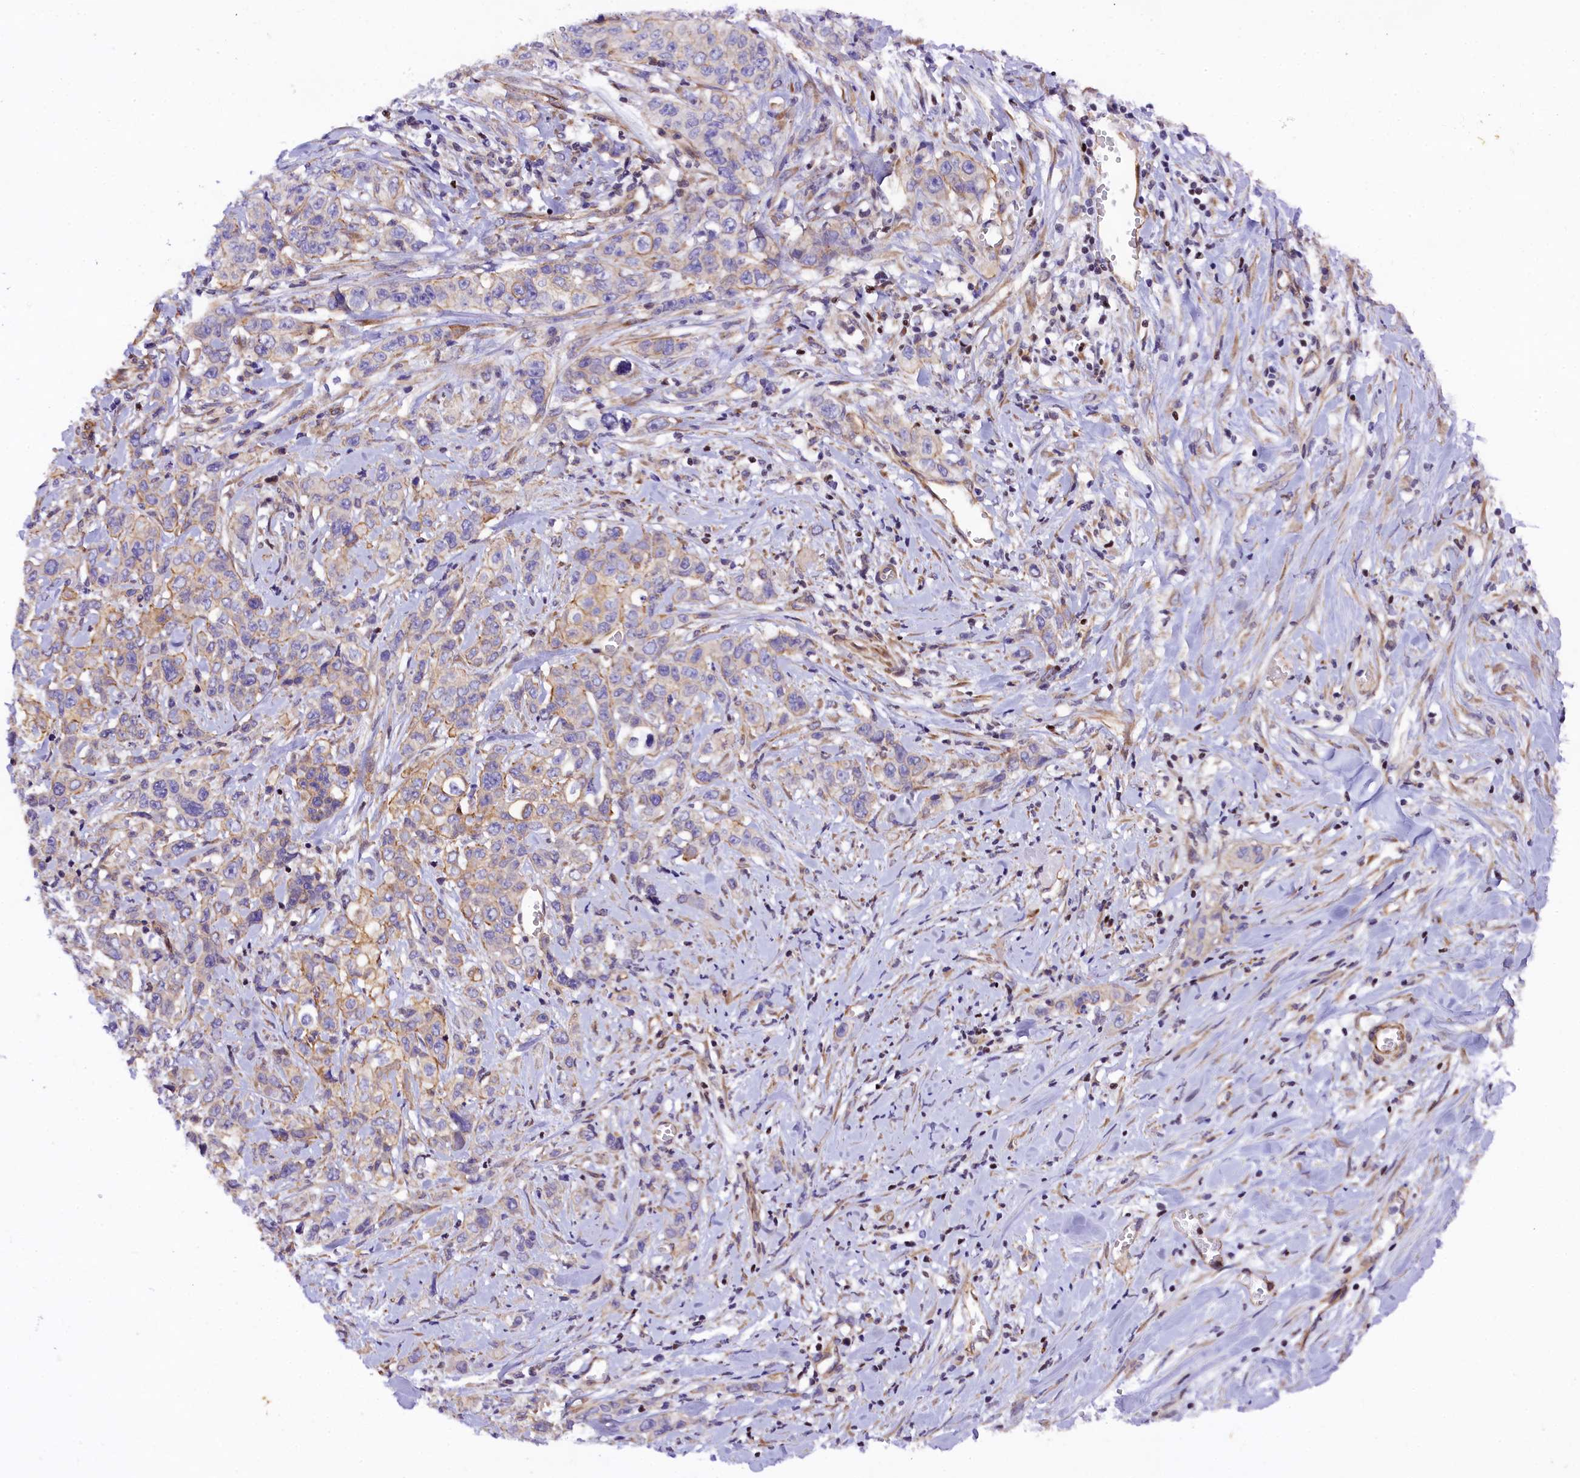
{"staining": {"intensity": "weak", "quantity": "<25%", "location": "cytoplasmic/membranous"}, "tissue": "stomach cancer", "cell_type": "Tumor cells", "image_type": "cancer", "snomed": [{"axis": "morphology", "description": "Adenocarcinoma, NOS"}, {"axis": "topography", "description": "Stomach, upper"}], "caption": "Image shows no protein positivity in tumor cells of adenocarcinoma (stomach) tissue. (Brightfield microscopy of DAB IHC at high magnification).", "gene": "SP4", "patient": {"sex": "male", "age": 62}}